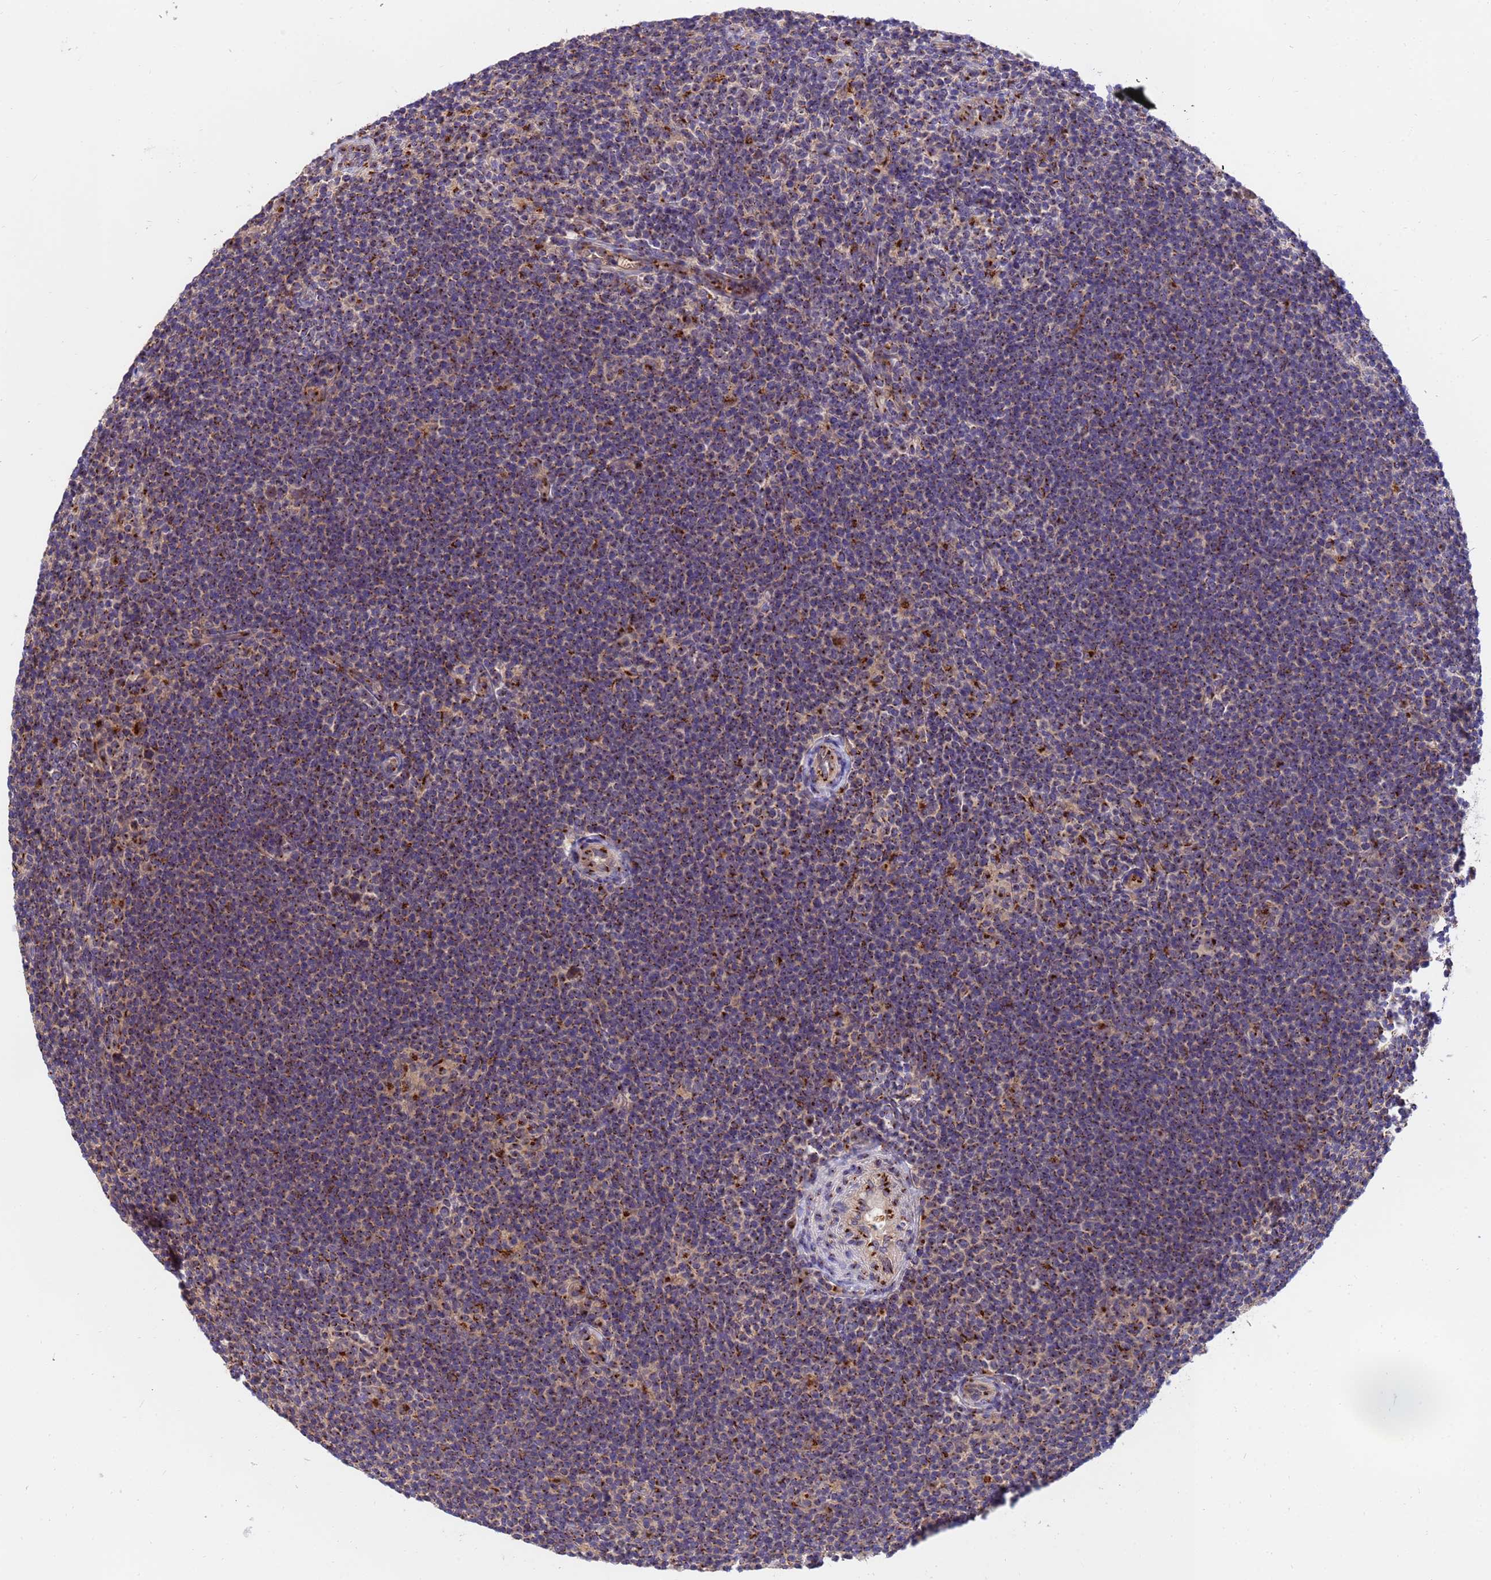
{"staining": {"intensity": "moderate", "quantity": ">75%", "location": "cytoplasmic/membranous"}, "tissue": "lymphoma", "cell_type": "Tumor cells", "image_type": "cancer", "snomed": [{"axis": "morphology", "description": "Hodgkin's disease, NOS"}, {"axis": "topography", "description": "Lymph node"}], "caption": "This photomicrograph reveals lymphoma stained with immunohistochemistry to label a protein in brown. The cytoplasmic/membranous of tumor cells show moderate positivity for the protein. Nuclei are counter-stained blue.", "gene": "HPS3", "patient": {"sex": "female", "age": 57}}